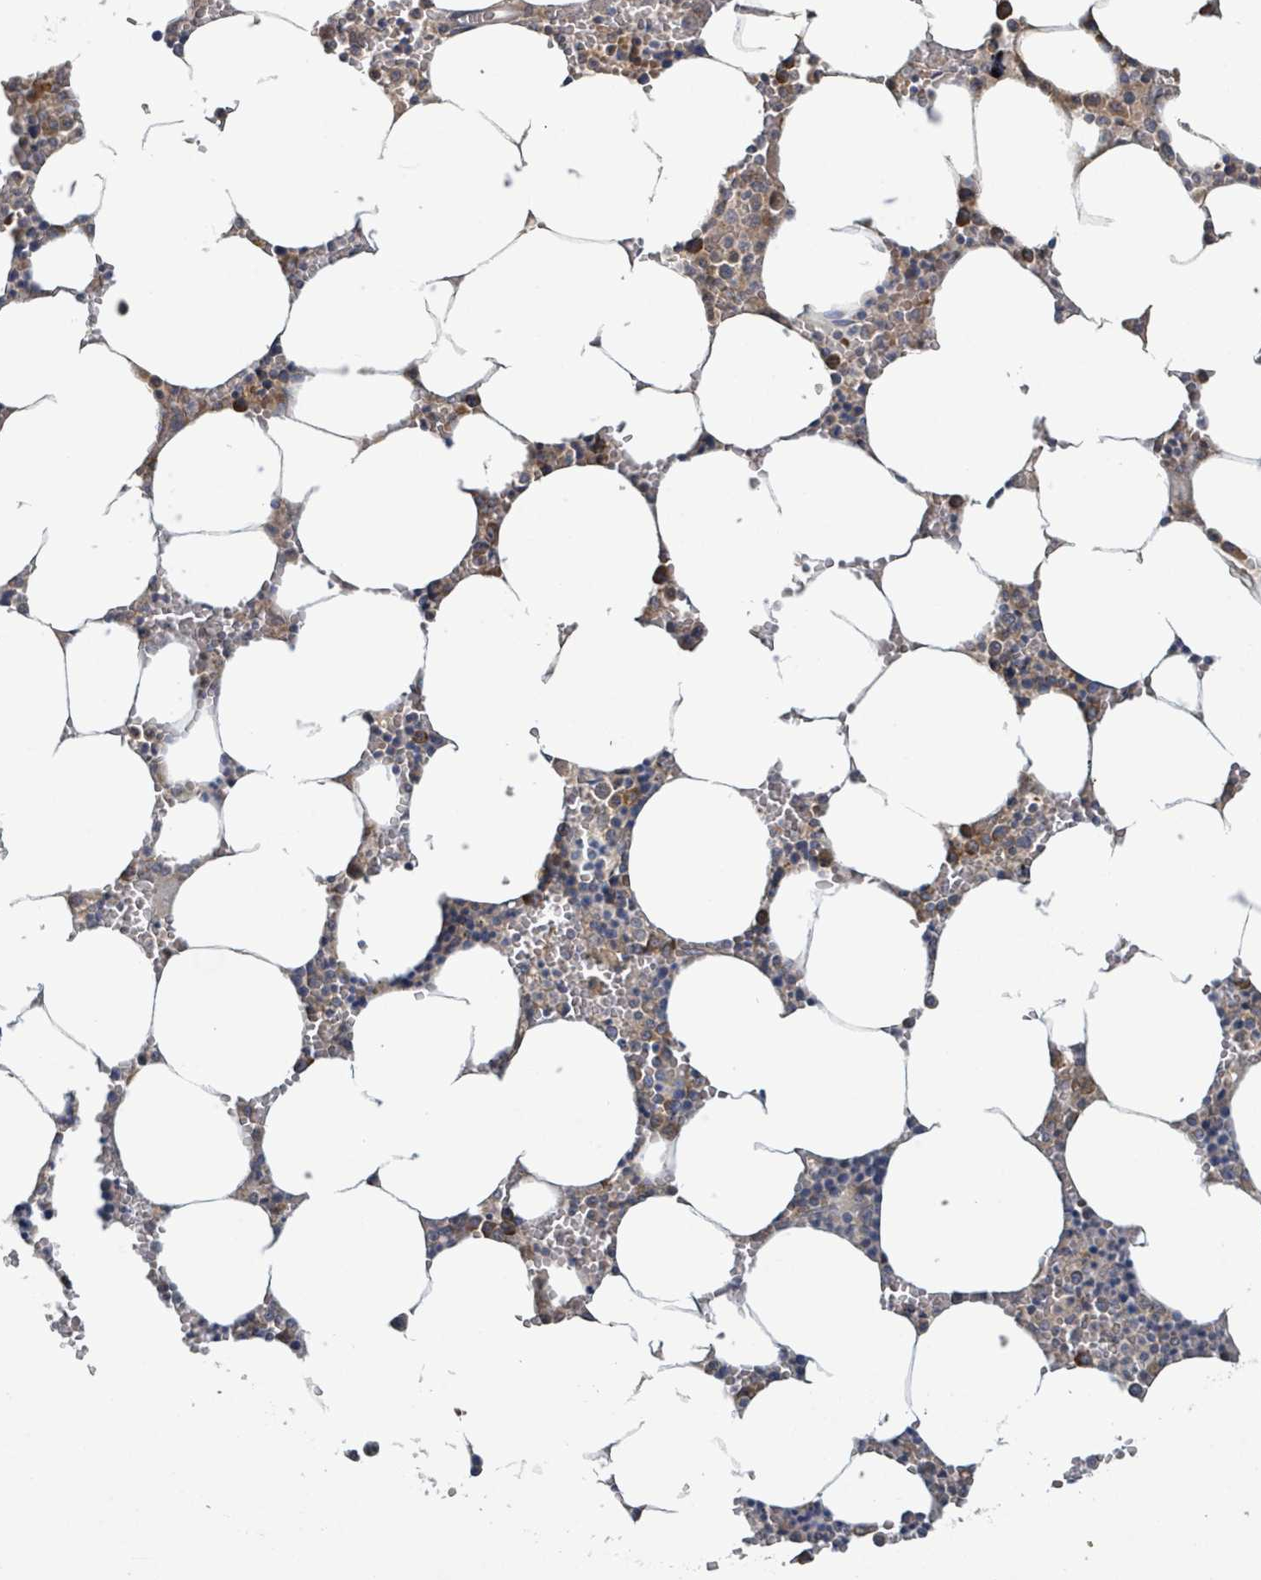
{"staining": {"intensity": "moderate", "quantity": "25%-75%", "location": "cytoplasmic/membranous"}, "tissue": "bone marrow", "cell_type": "Hematopoietic cells", "image_type": "normal", "snomed": [{"axis": "morphology", "description": "Normal tissue, NOS"}, {"axis": "topography", "description": "Bone marrow"}], "caption": "This photomicrograph displays immunohistochemistry (IHC) staining of benign bone marrow, with medium moderate cytoplasmic/membranous staining in approximately 25%-75% of hematopoietic cells.", "gene": "OR51E1", "patient": {"sex": "male", "age": 70}}